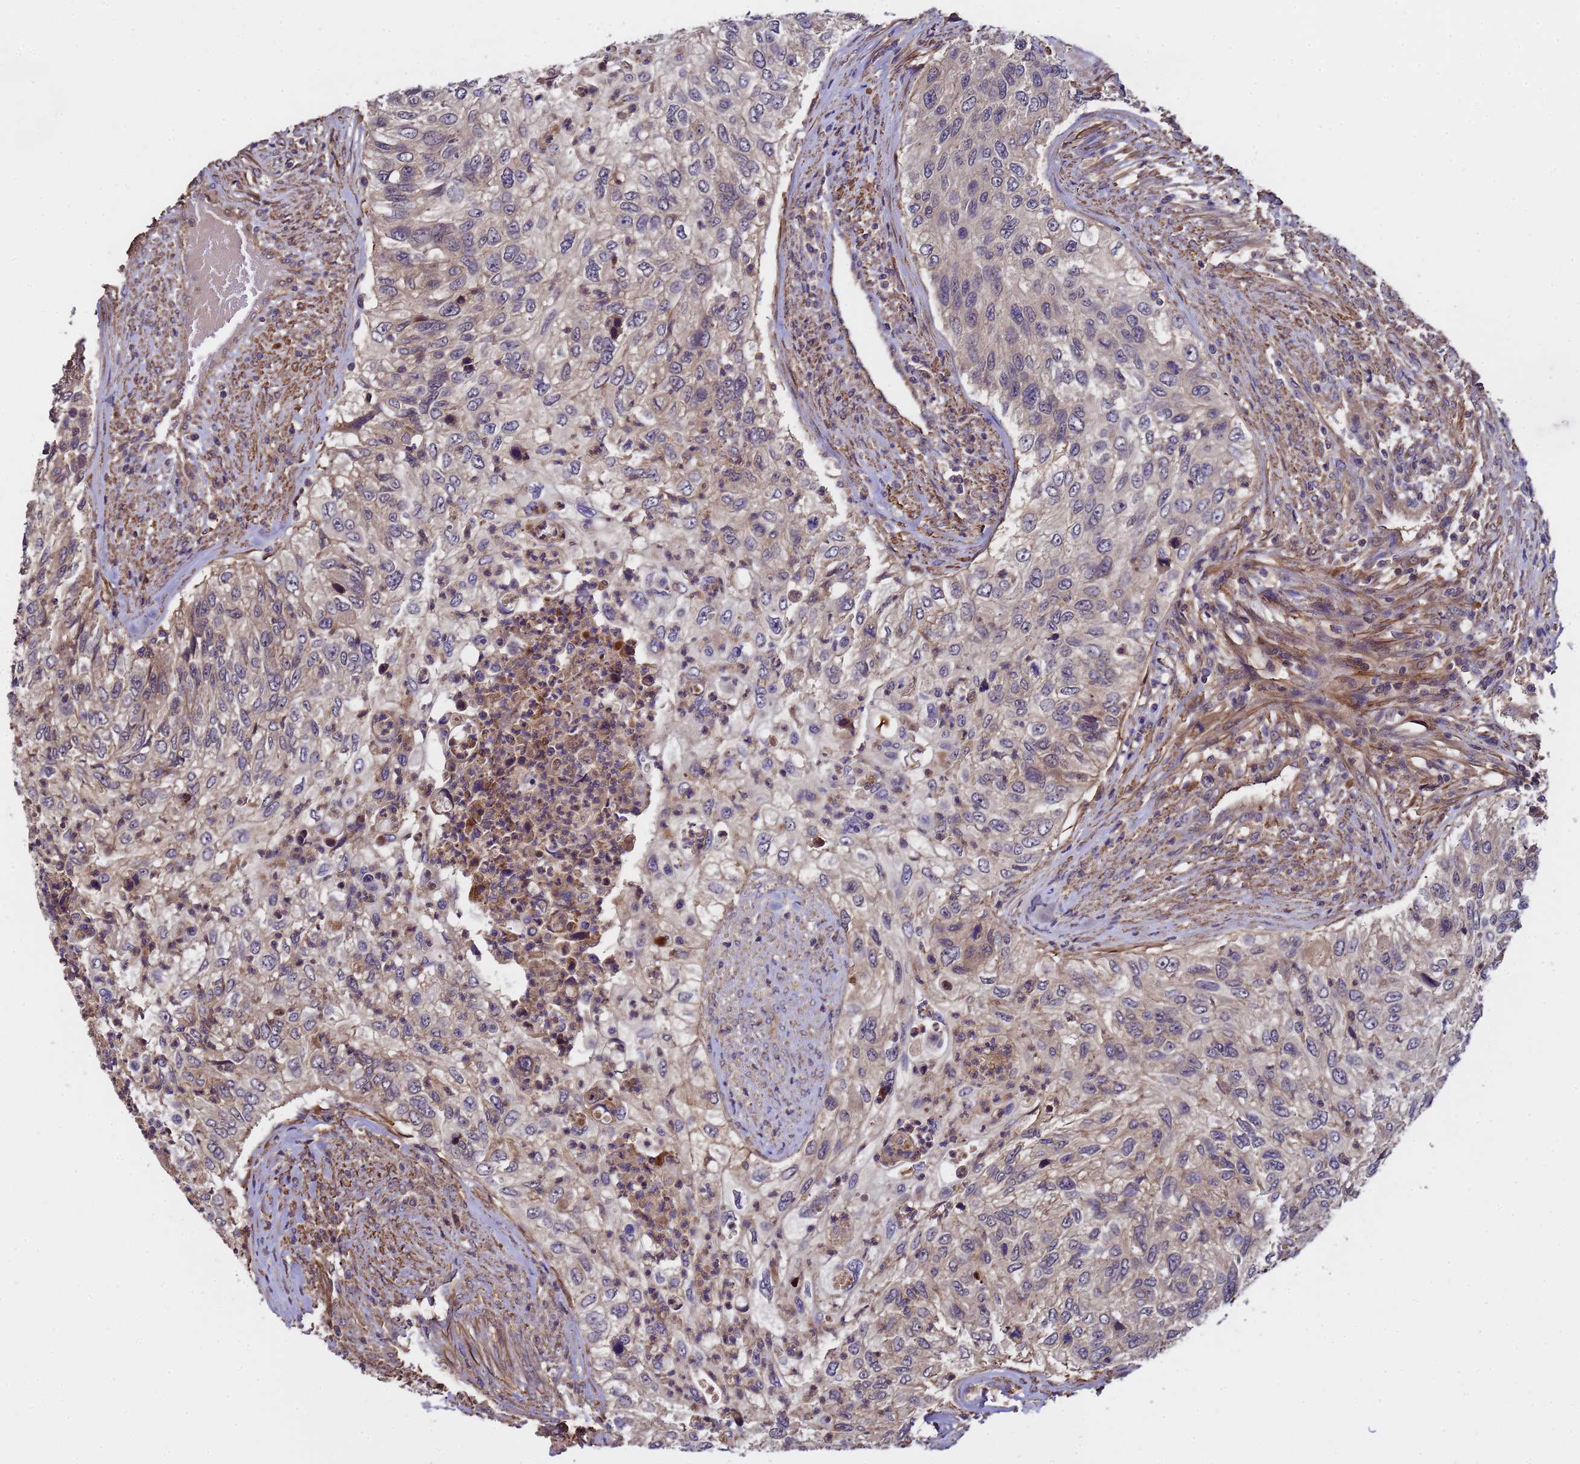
{"staining": {"intensity": "weak", "quantity": "25%-75%", "location": "cytoplasmic/membranous"}, "tissue": "urothelial cancer", "cell_type": "Tumor cells", "image_type": "cancer", "snomed": [{"axis": "morphology", "description": "Urothelial carcinoma, High grade"}, {"axis": "topography", "description": "Urinary bladder"}], "caption": "Immunohistochemistry (DAB (3,3'-diaminobenzidine)) staining of human urothelial cancer shows weak cytoplasmic/membranous protein positivity in about 25%-75% of tumor cells.", "gene": "GSTCD", "patient": {"sex": "female", "age": 60}}